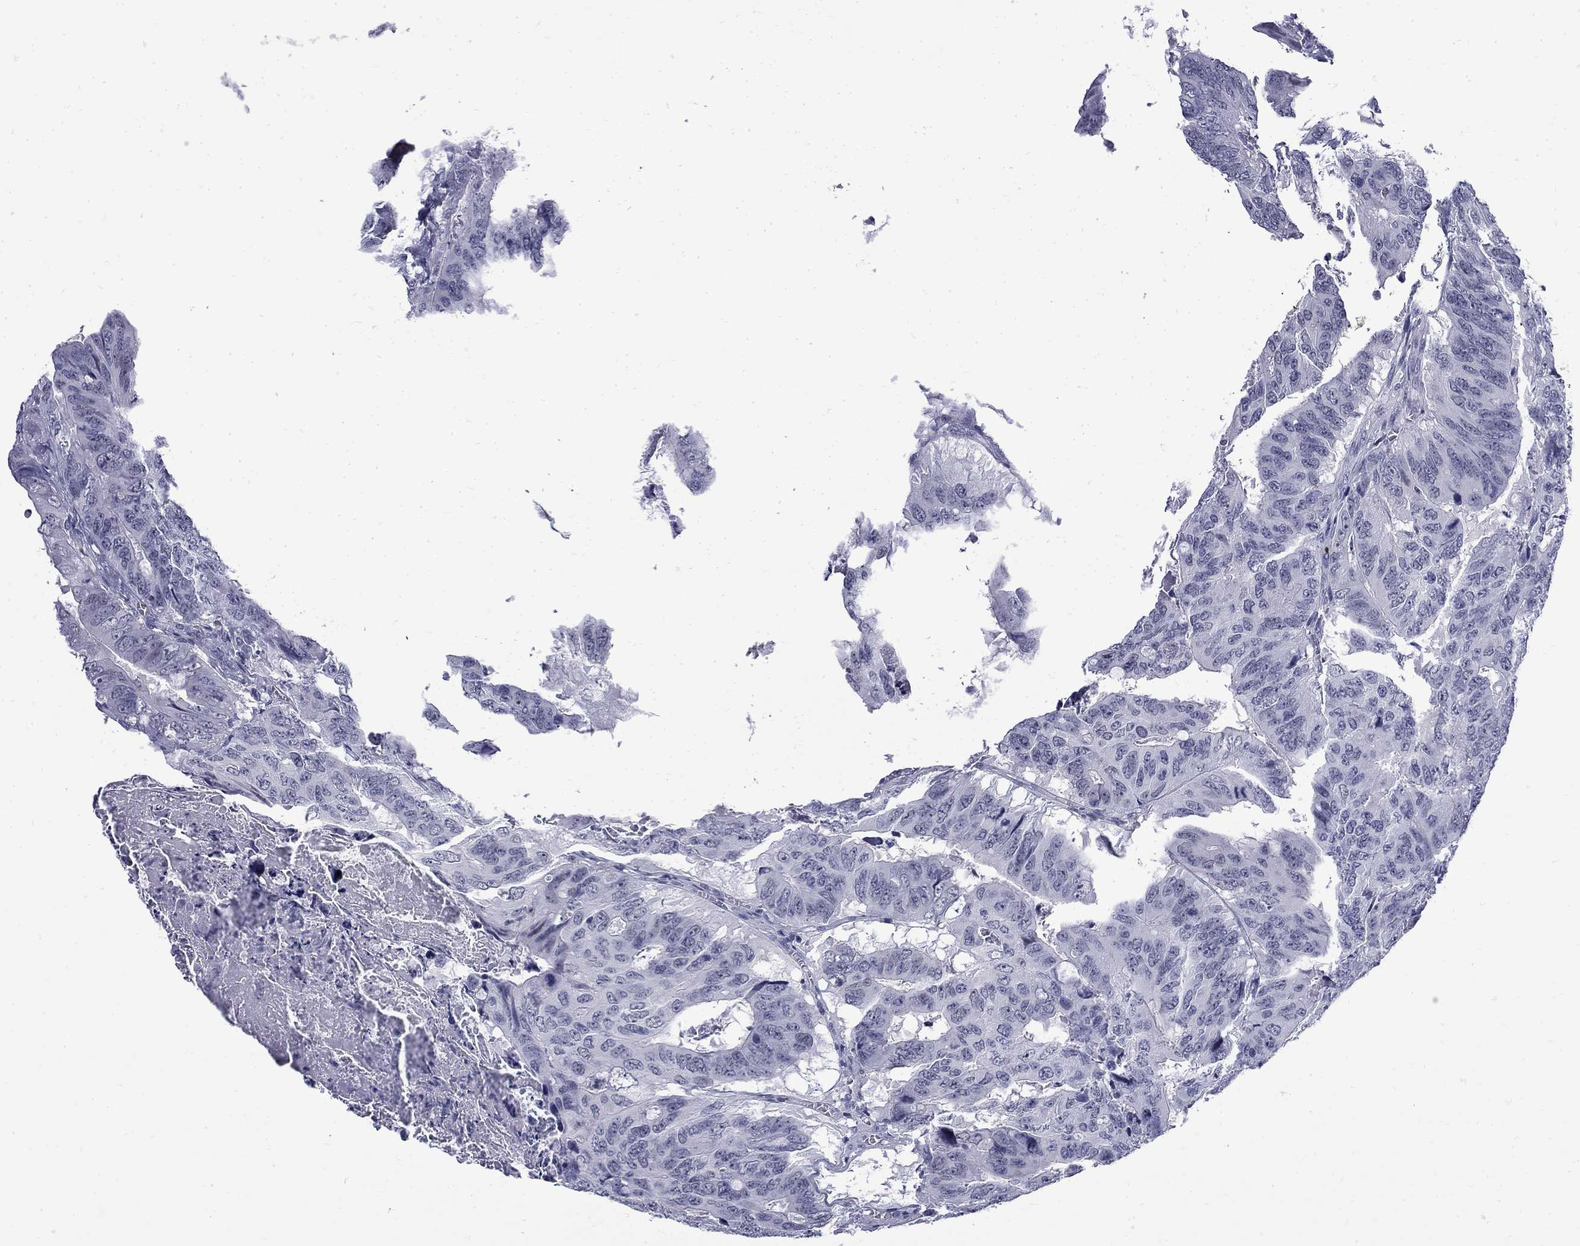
{"staining": {"intensity": "negative", "quantity": "none", "location": "none"}, "tissue": "colorectal cancer", "cell_type": "Tumor cells", "image_type": "cancer", "snomed": [{"axis": "morphology", "description": "Adenocarcinoma, NOS"}, {"axis": "topography", "description": "Colon"}], "caption": "Immunohistochemistry histopathology image of neoplastic tissue: human colorectal adenocarcinoma stained with DAB (3,3'-diaminobenzidine) demonstrates no significant protein expression in tumor cells.", "gene": "MGARP", "patient": {"sex": "male", "age": 79}}